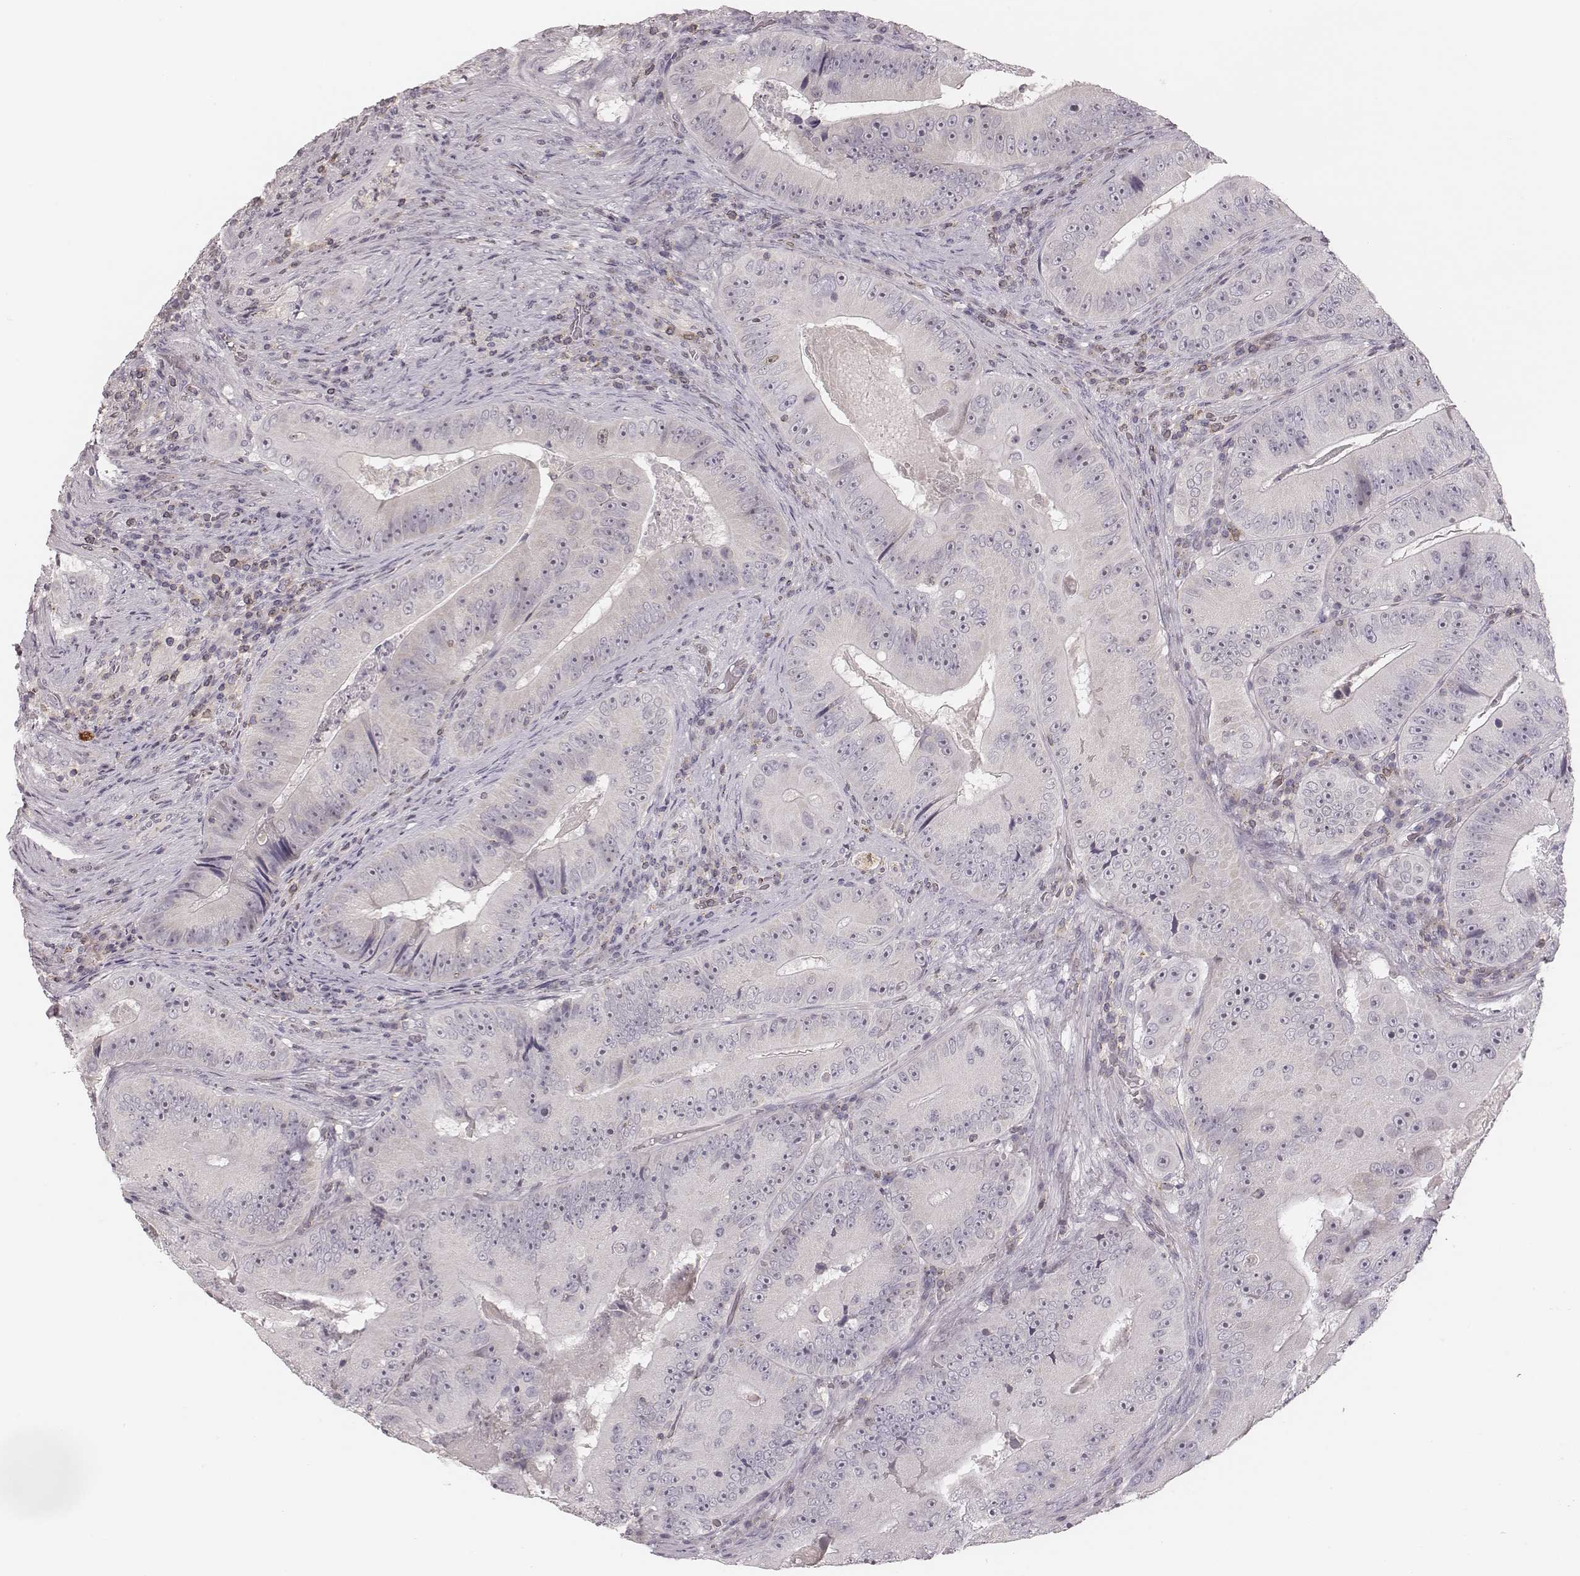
{"staining": {"intensity": "negative", "quantity": "none", "location": "none"}, "tissue": "colorectal cancer", "cell_type": "Tumor cells", "image_type": "cancer", "snomed": [{"axis": "morphology", "description": "Adenocarcinoma, NOS"}, {"axis": "topography", "description": "Colon"}], "caption": "High power microscopy photomicrograph of an immunohistochemistry histopathology image of colorectal cancer, revealing no significant positivity in tumor cells.", "gene": "MSX1", "patient": {"sex": "female", "age": 86}}